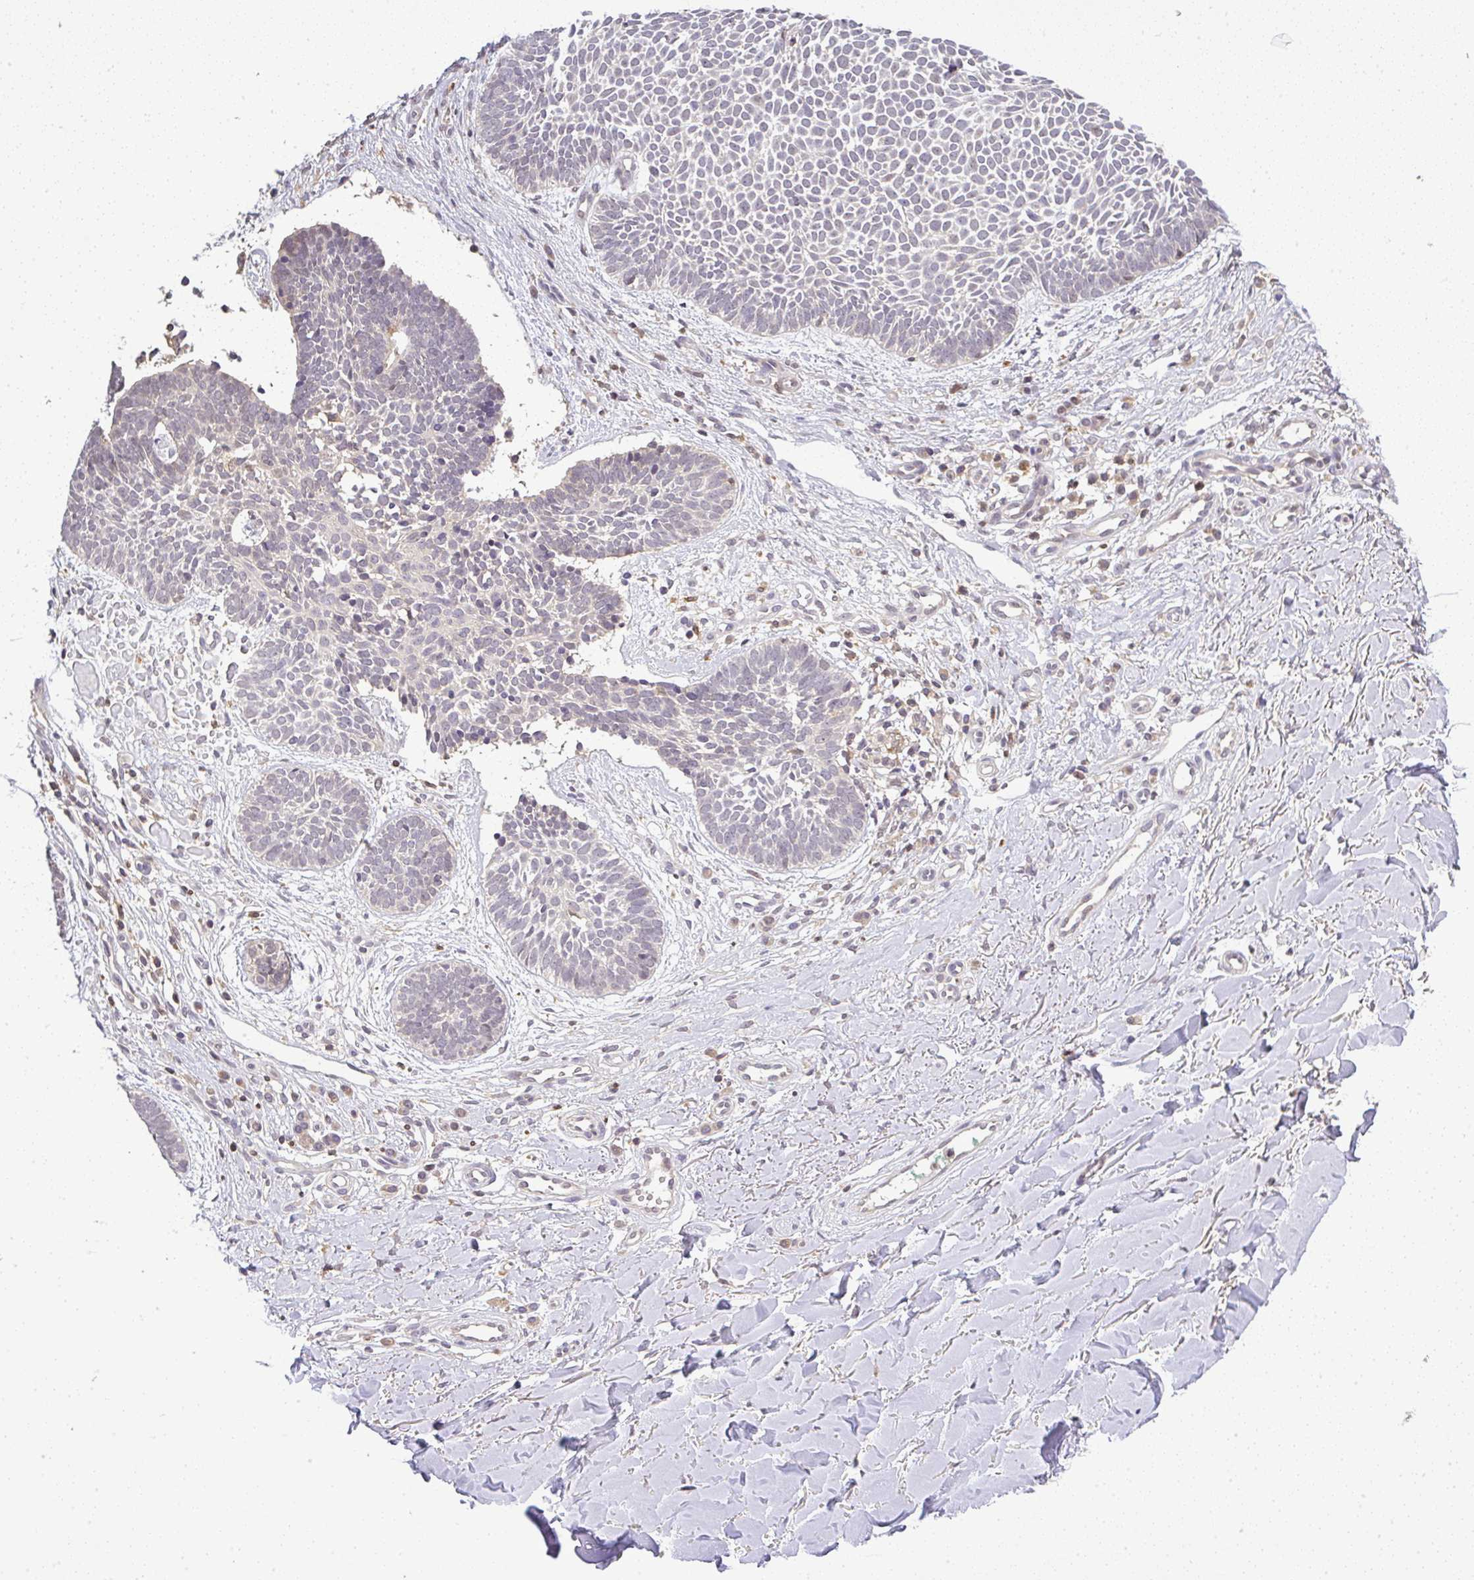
{"staining": {"intensity": "negative", "quantity": "none", "location": "none"}, "tissue": "skin cancer", "cell_type": "Tumor cells", "image_type": "cancer", "snomed": [{"axis": "morphology", "description": "Basal cell carcinoma"}, {"axis": "topography", "description": "Skin"}], "caption": "DAB (3,3'-diaminobenzidine) immunohistochemical staining of skin basal cell carcinoma demonstrates no significant positivity in tumor cells. Nuclei are stained in blue.", "gene": "FAM153A", "patient": {"sex": "male", "age": 49}}